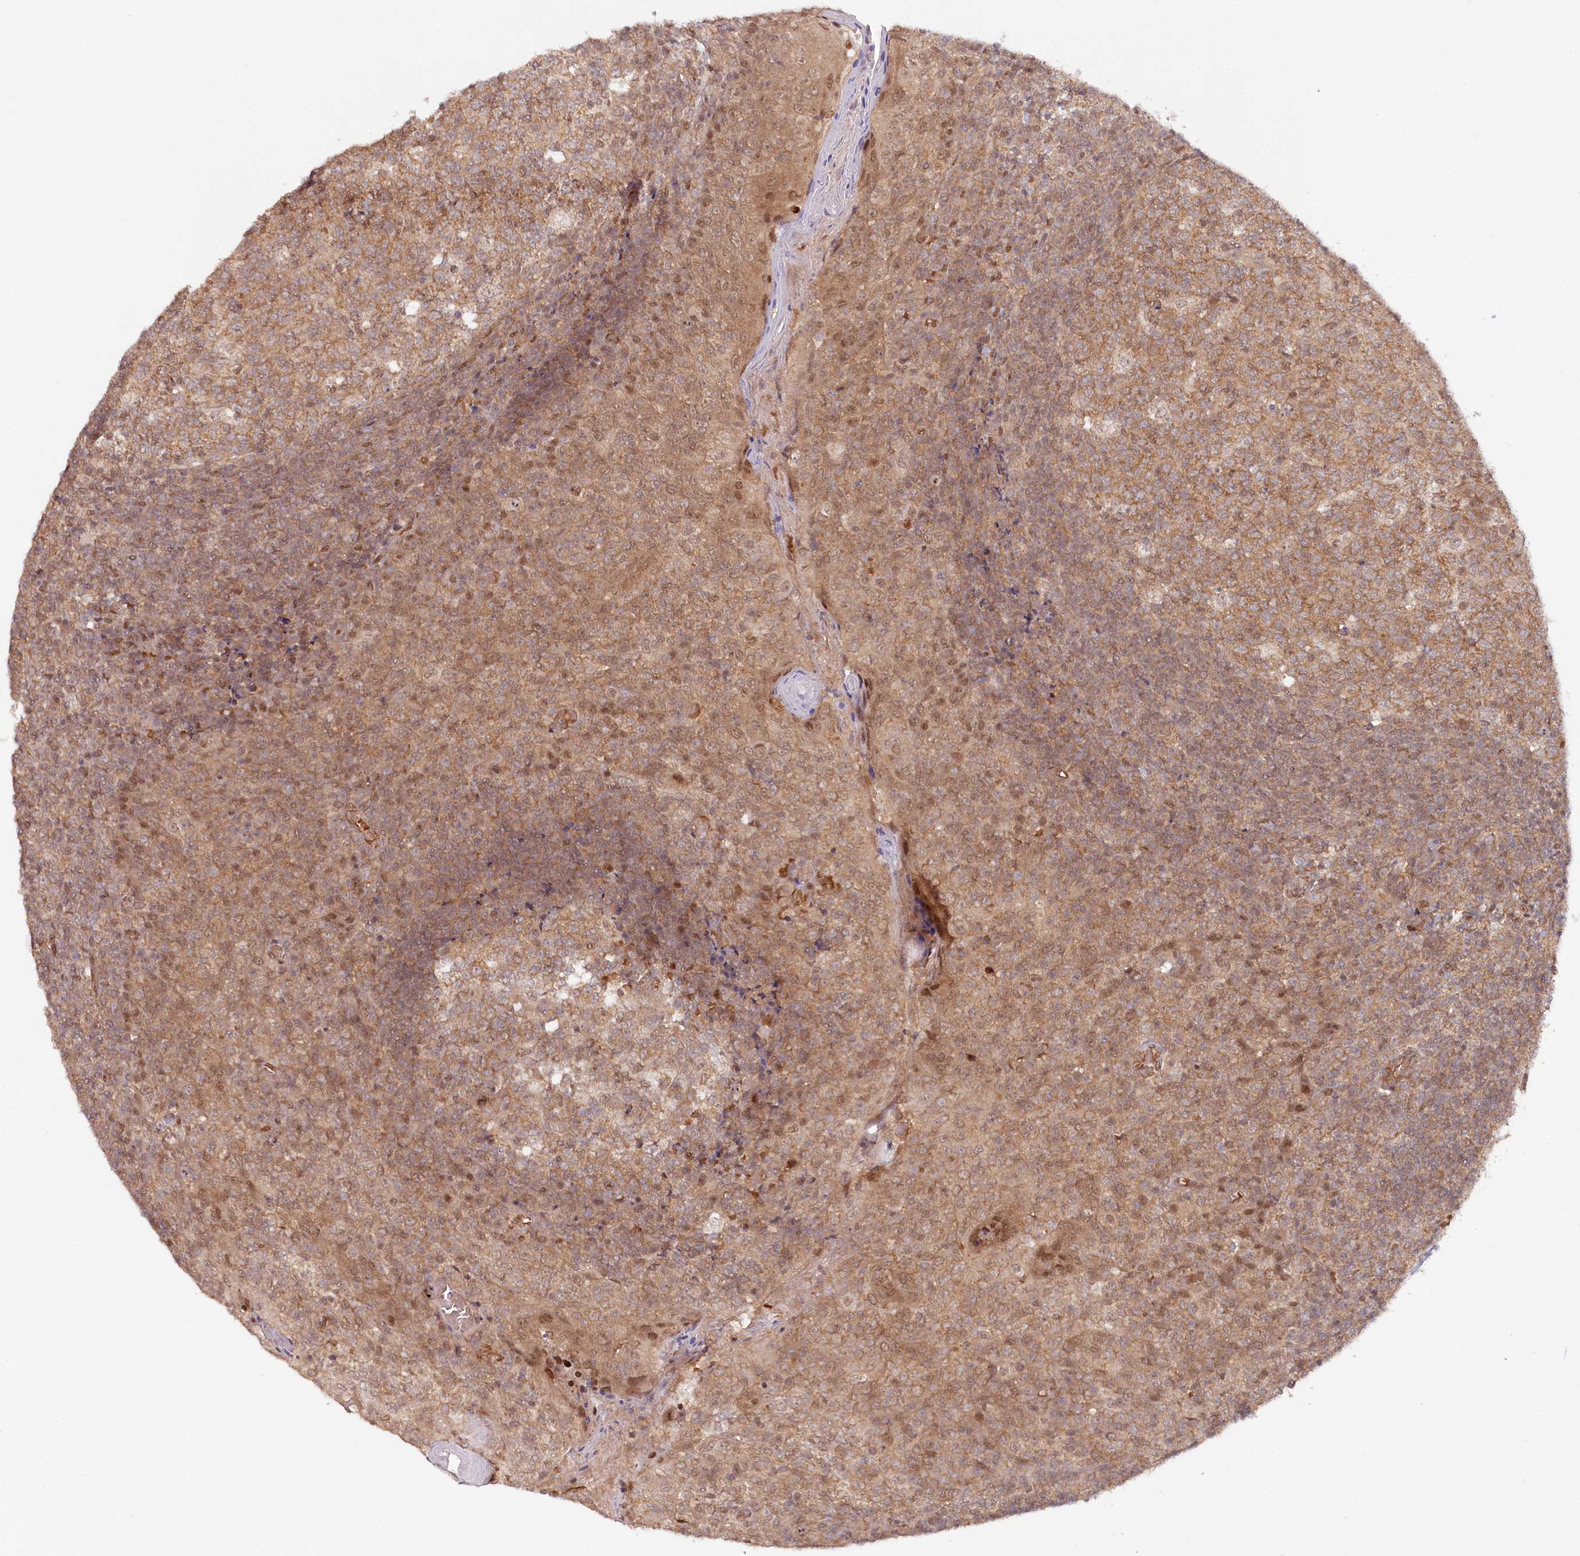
{"staining": {"intensity": "moderate", "quantity": ">75%", "location": "cytoplasmic/membranous"}, "tissue": "tonsil", "cell_type": "Germinal center cells", "image_type": "normal", "snomed": [{"axis": "morphology", "description": "Normal tissue, NOS"}, {"axis": "topography", "description": "Tonsil"}], "caption": "Brown immunohistochemical staining in normal human tonsil reveals moderate cytoplasmic/membranous expression in approximately >75% of germinal center cells. The protein of interest is shown in brown color, while the nuclei are stained blue.", "gene": "CCDC65", "patient": {"sex": "female", "age": 19}}